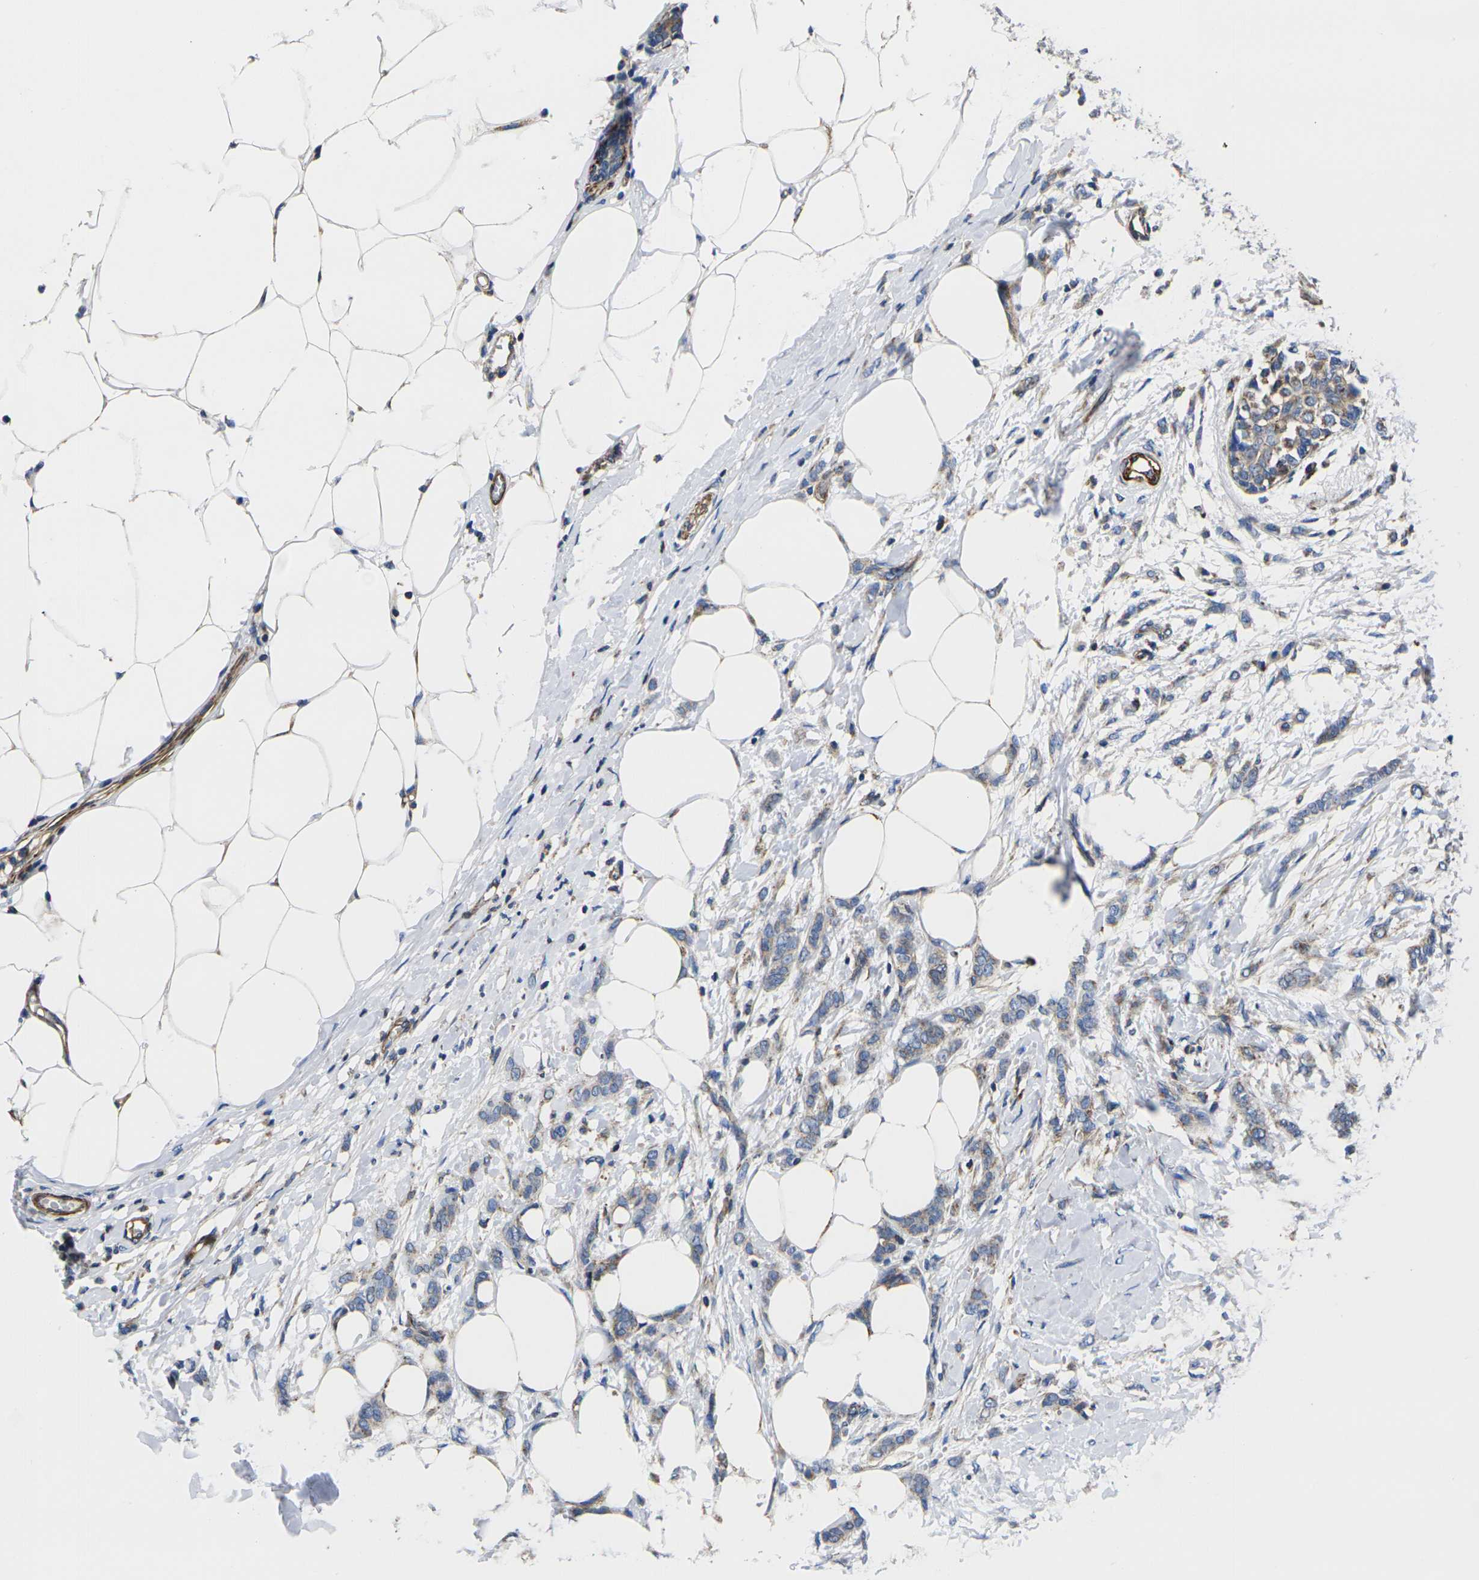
{"staining": {"intensity": "moderate", "quantity": "25%-75%", "location": "cytoplasmic/membranous"}, "tissue": "breast cancer", "cell_type": "Tumor cells", "image_type": "cancer", "snomed": [{"axis": "morphology", "description": "Lobular carcinoma, in situ"}, {"axis": "morphology", "description": "Lobular carcinoma"}, {"axis": "topography", "description": "Breast"}], "caption": "Protein analysis of lobular carcinoma (breast) tissue demonstrates moderate cytoplasmic/membranous staining in about 25%-75% of tumor cells.", "gene": "GPR4", "patient": {"sex": "female", "age": 41}}